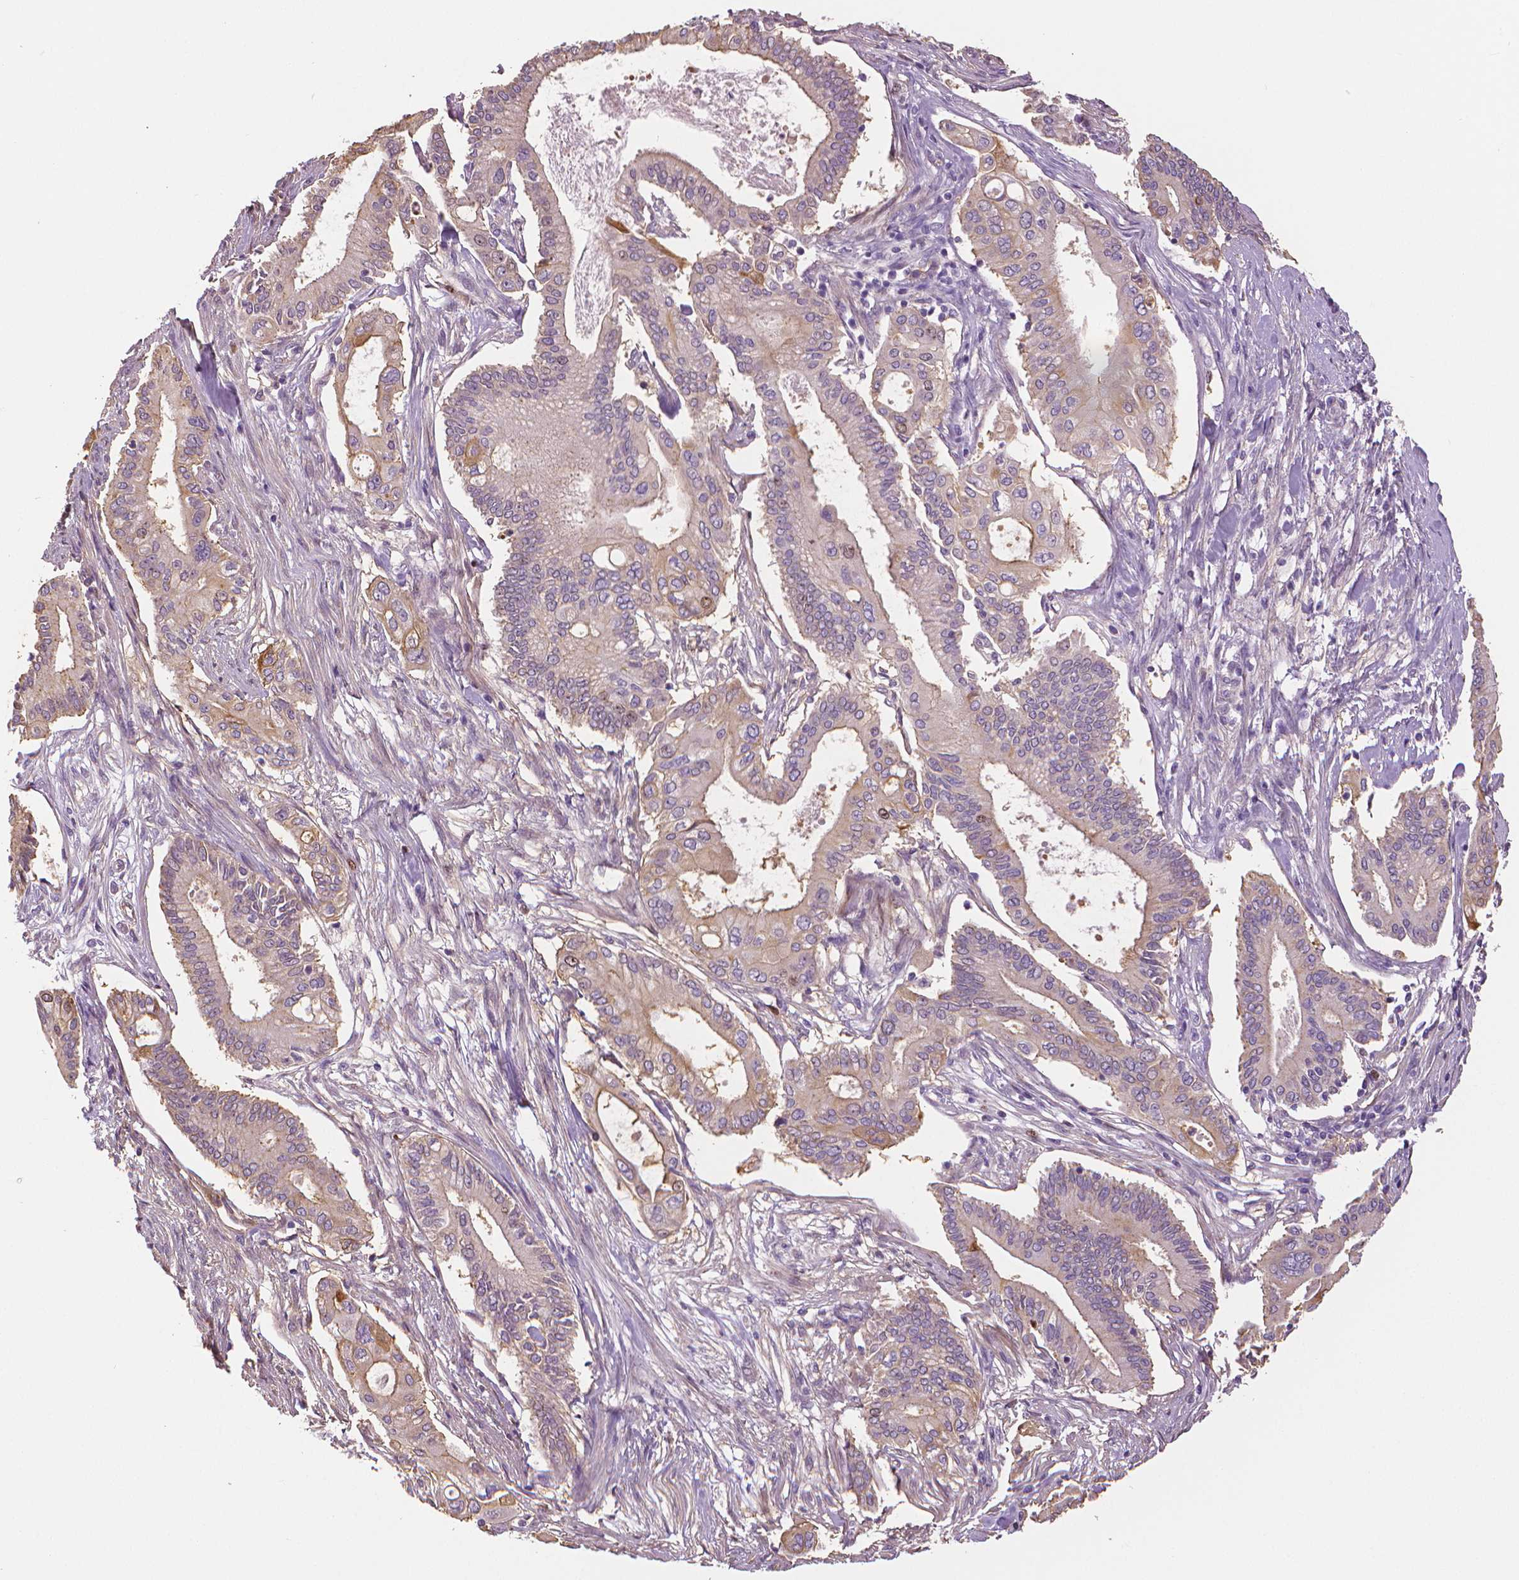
{"staining": {"intensity": "moderate", "quantity": "25%-75%", "location": "cytoplasmic/membranous,nuclear"}, "tissue": "pancreatic cancer", "cell_type": "Tumor cells", "image_type": "cancer", "snomed": [{"axis": "morphology", "description": "Adenocarcinoma, NOS"}, {"axis": "topography", "description": "Pancreas"}], "caption": "Moderate cytoplasmic/membranous and nuclear protein positivity is appreciated in approximately 25%-75% of tumor cells in adenocarcinoma (pancreatic). (Brightfield microscopy of DAB IHC at high magnification).", "gene": "MKI67", "patient": {"sex": "female", "age": 68}}